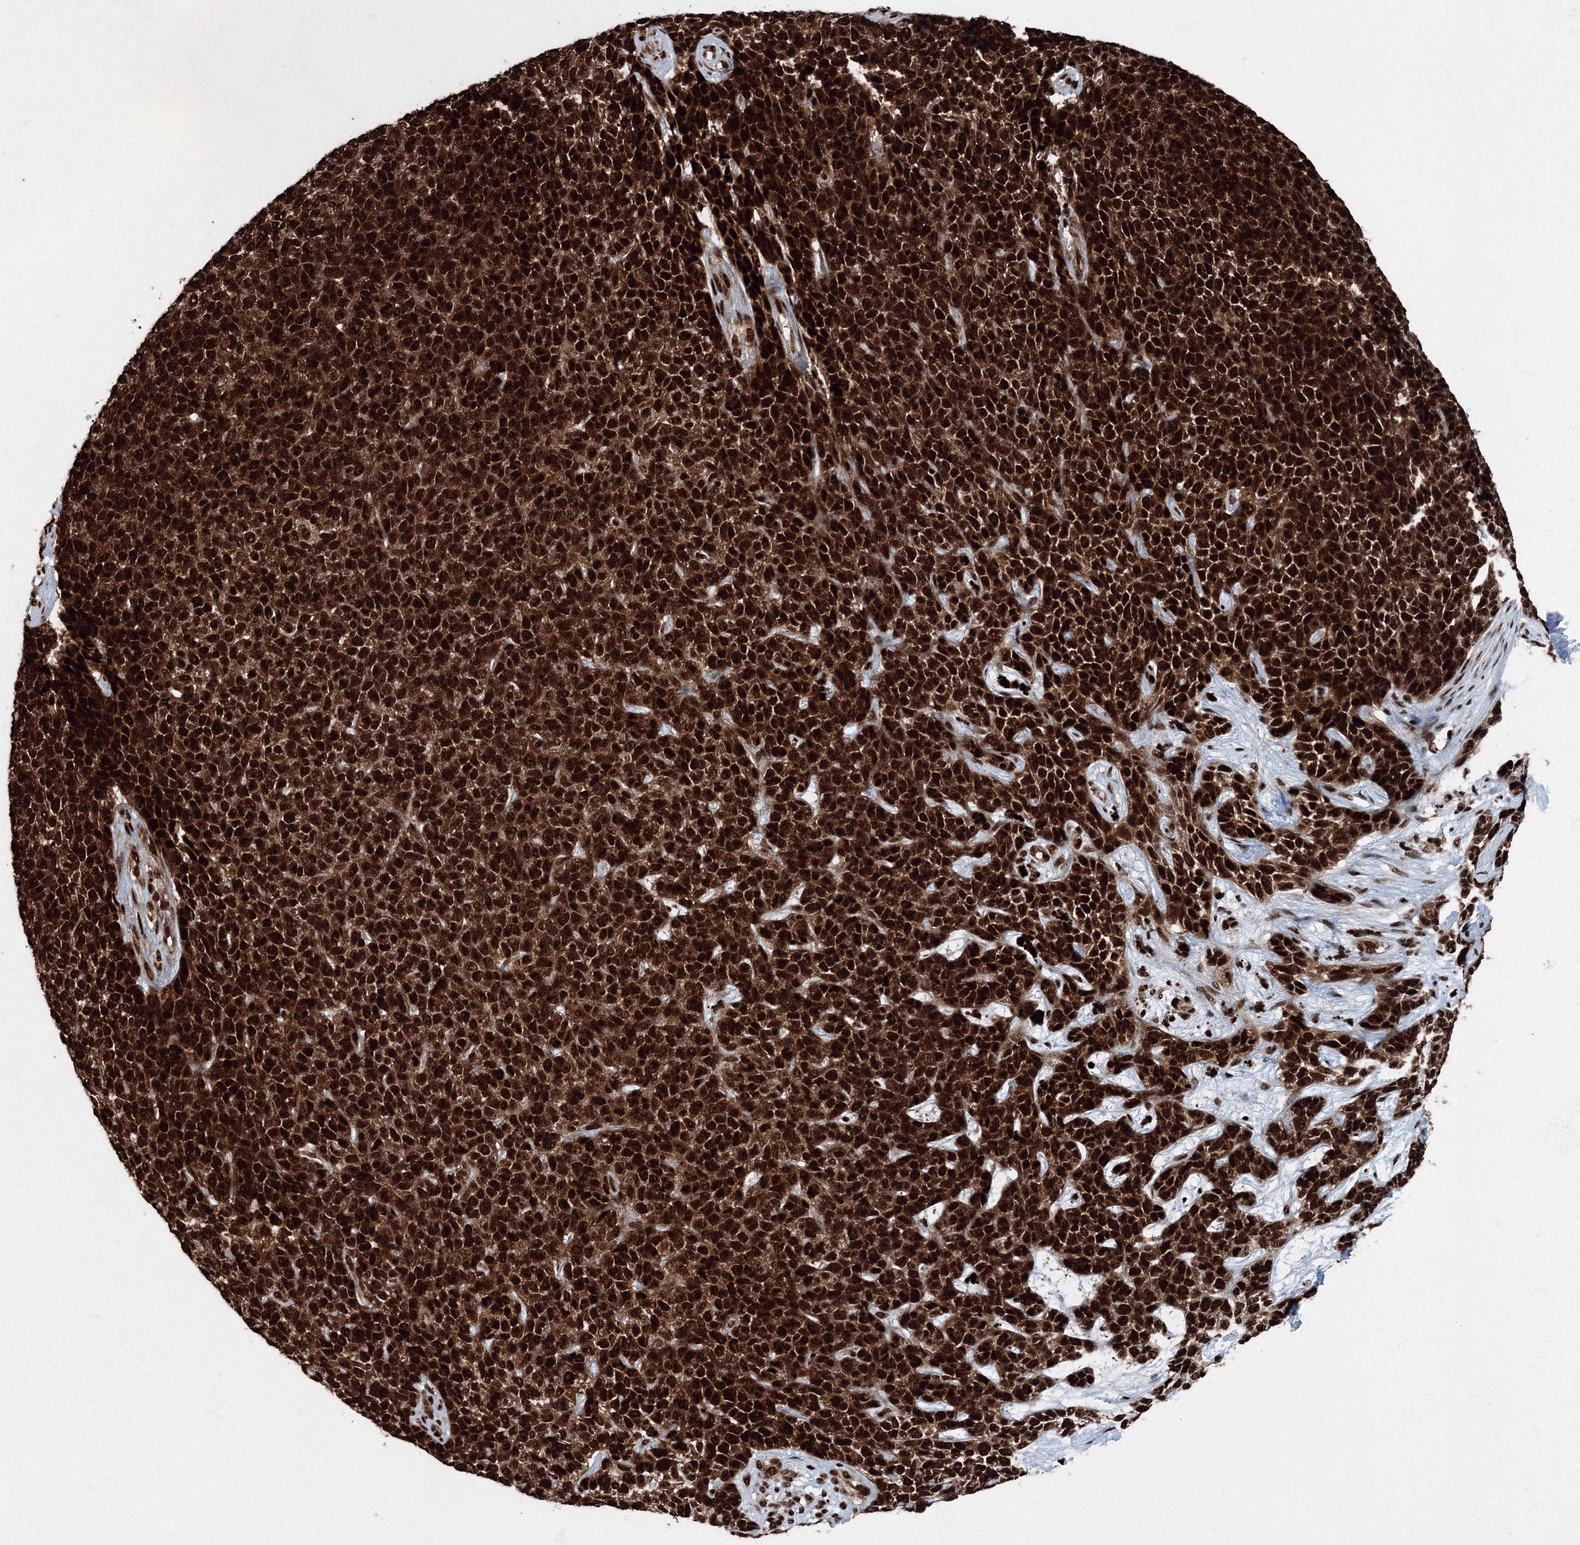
{"staining": {"intensity": "strong", "quantity": ">75%", "location": "cytoplasmic/membranous,nuclear"}, "tissue": "skin cancer", "cell_type": "Tumor cells", "image_type": "cancer", "snomed": [{"axis": "morphology", "description": "Basal cell carcinoma"}, {"axis": "topography", "description": "Skin"}], "caption": "Immunohistochemical staining of human skin cancer (basal cell carcinoma) exhibits strong cytoplasmic/membranous and nuclear protein expression in about >75% of tumor cells.", "gene": "SNRPC", "patient": {"sex": "female", "age": 84}}